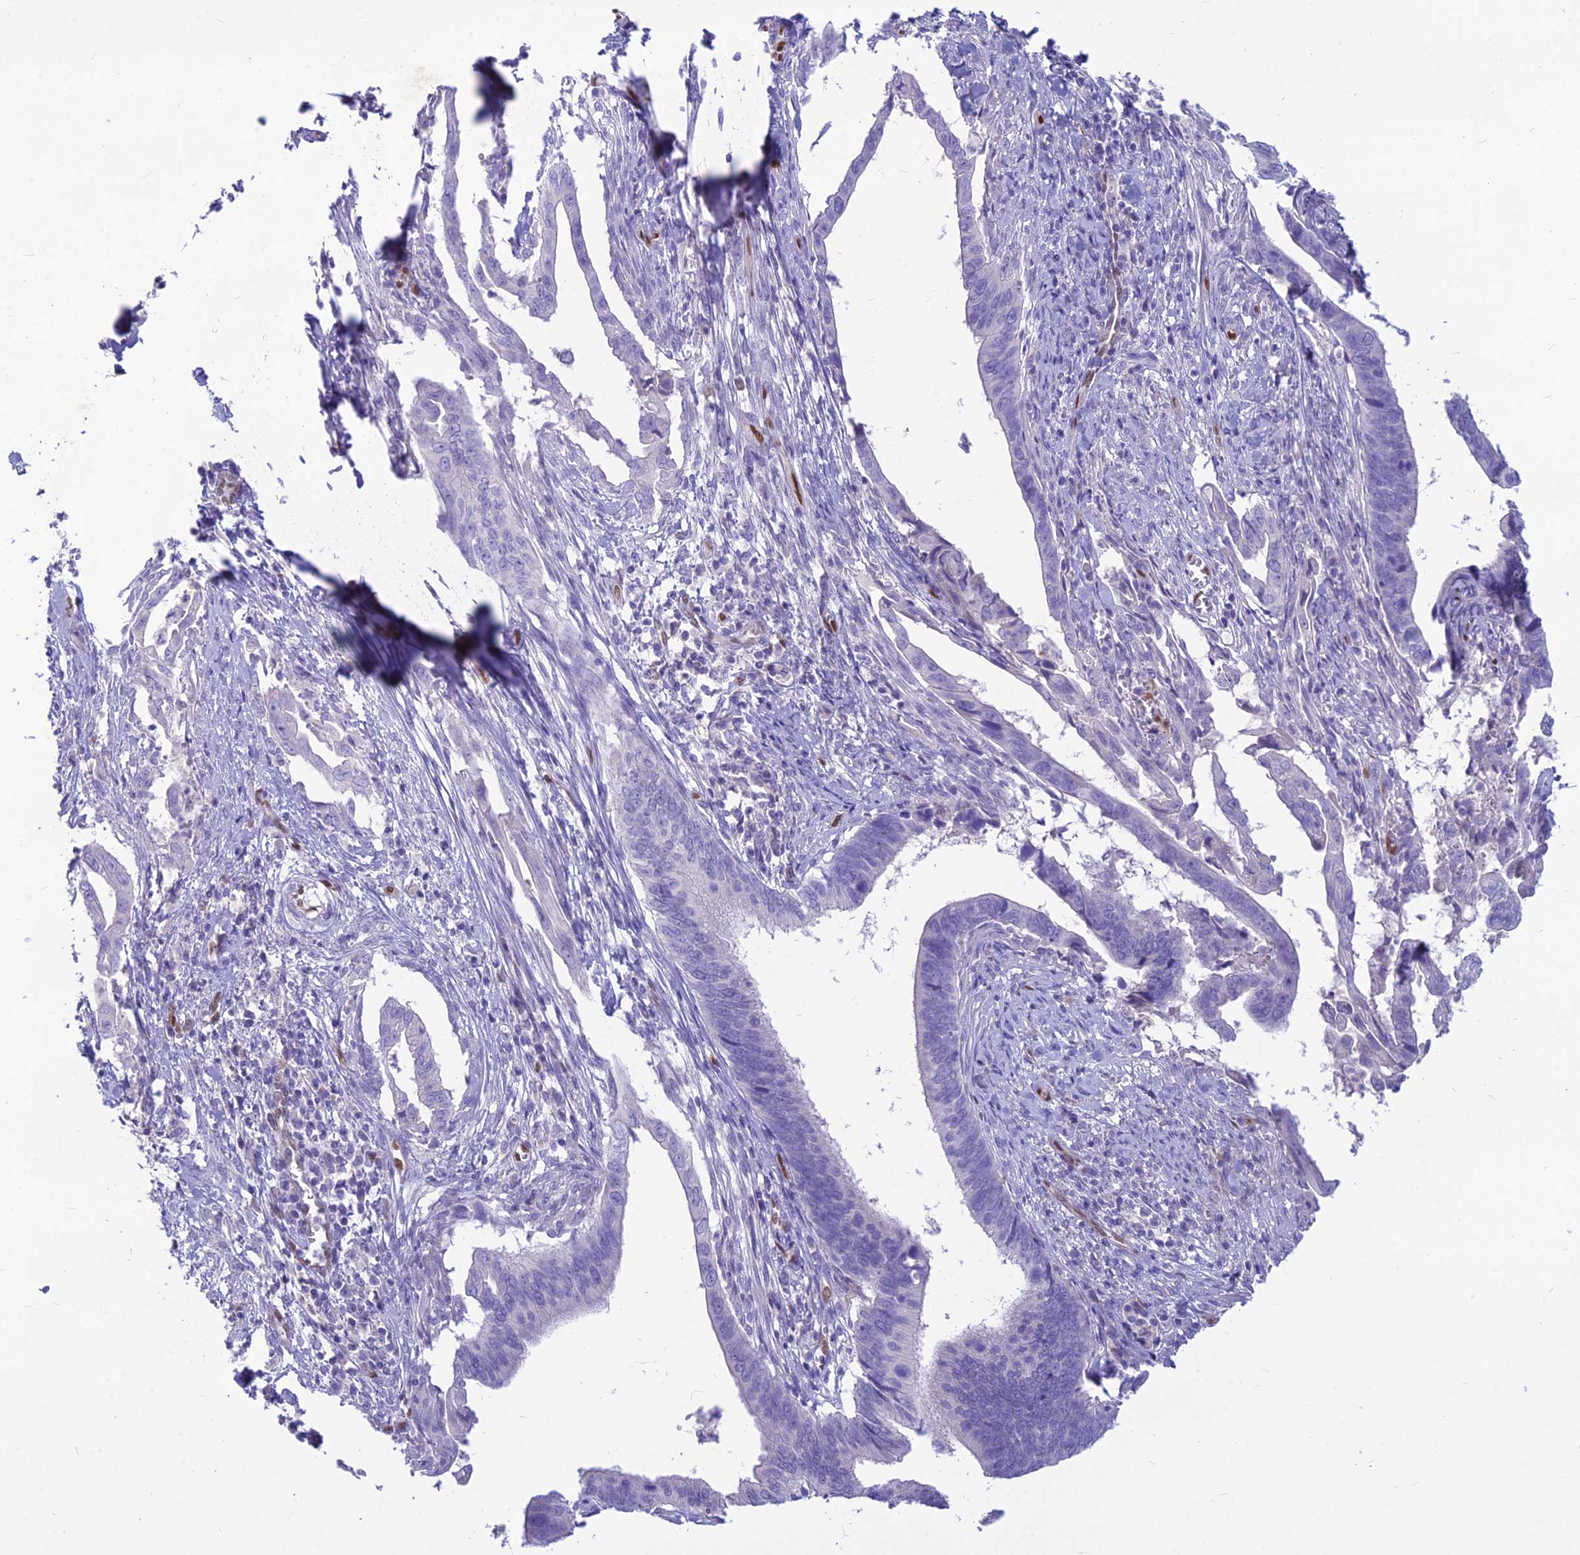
{"staining": {"intensity": "negative", "quantity": "none", "location": "none"}, "tissue": "cervical cancer", "cell_type": "Tumor cells", "image_type": "cancer", "snomed": [{"axis": "morphology", "description": "Adenocarcinoma, NOS"}, {"axis": "topography", "description": "Cervix"}], "caption": "Tumor cells are negative for brown protein staining in cervical cancer (adenocarcinoma). Brightfield microscopy of immunohistochemistry (IHC) stained with DAB (brown) and hematoxylin (blue), captured at high magnification.", "gene": "NOVA2", "patient": {"sex": "female", "age": 42}}